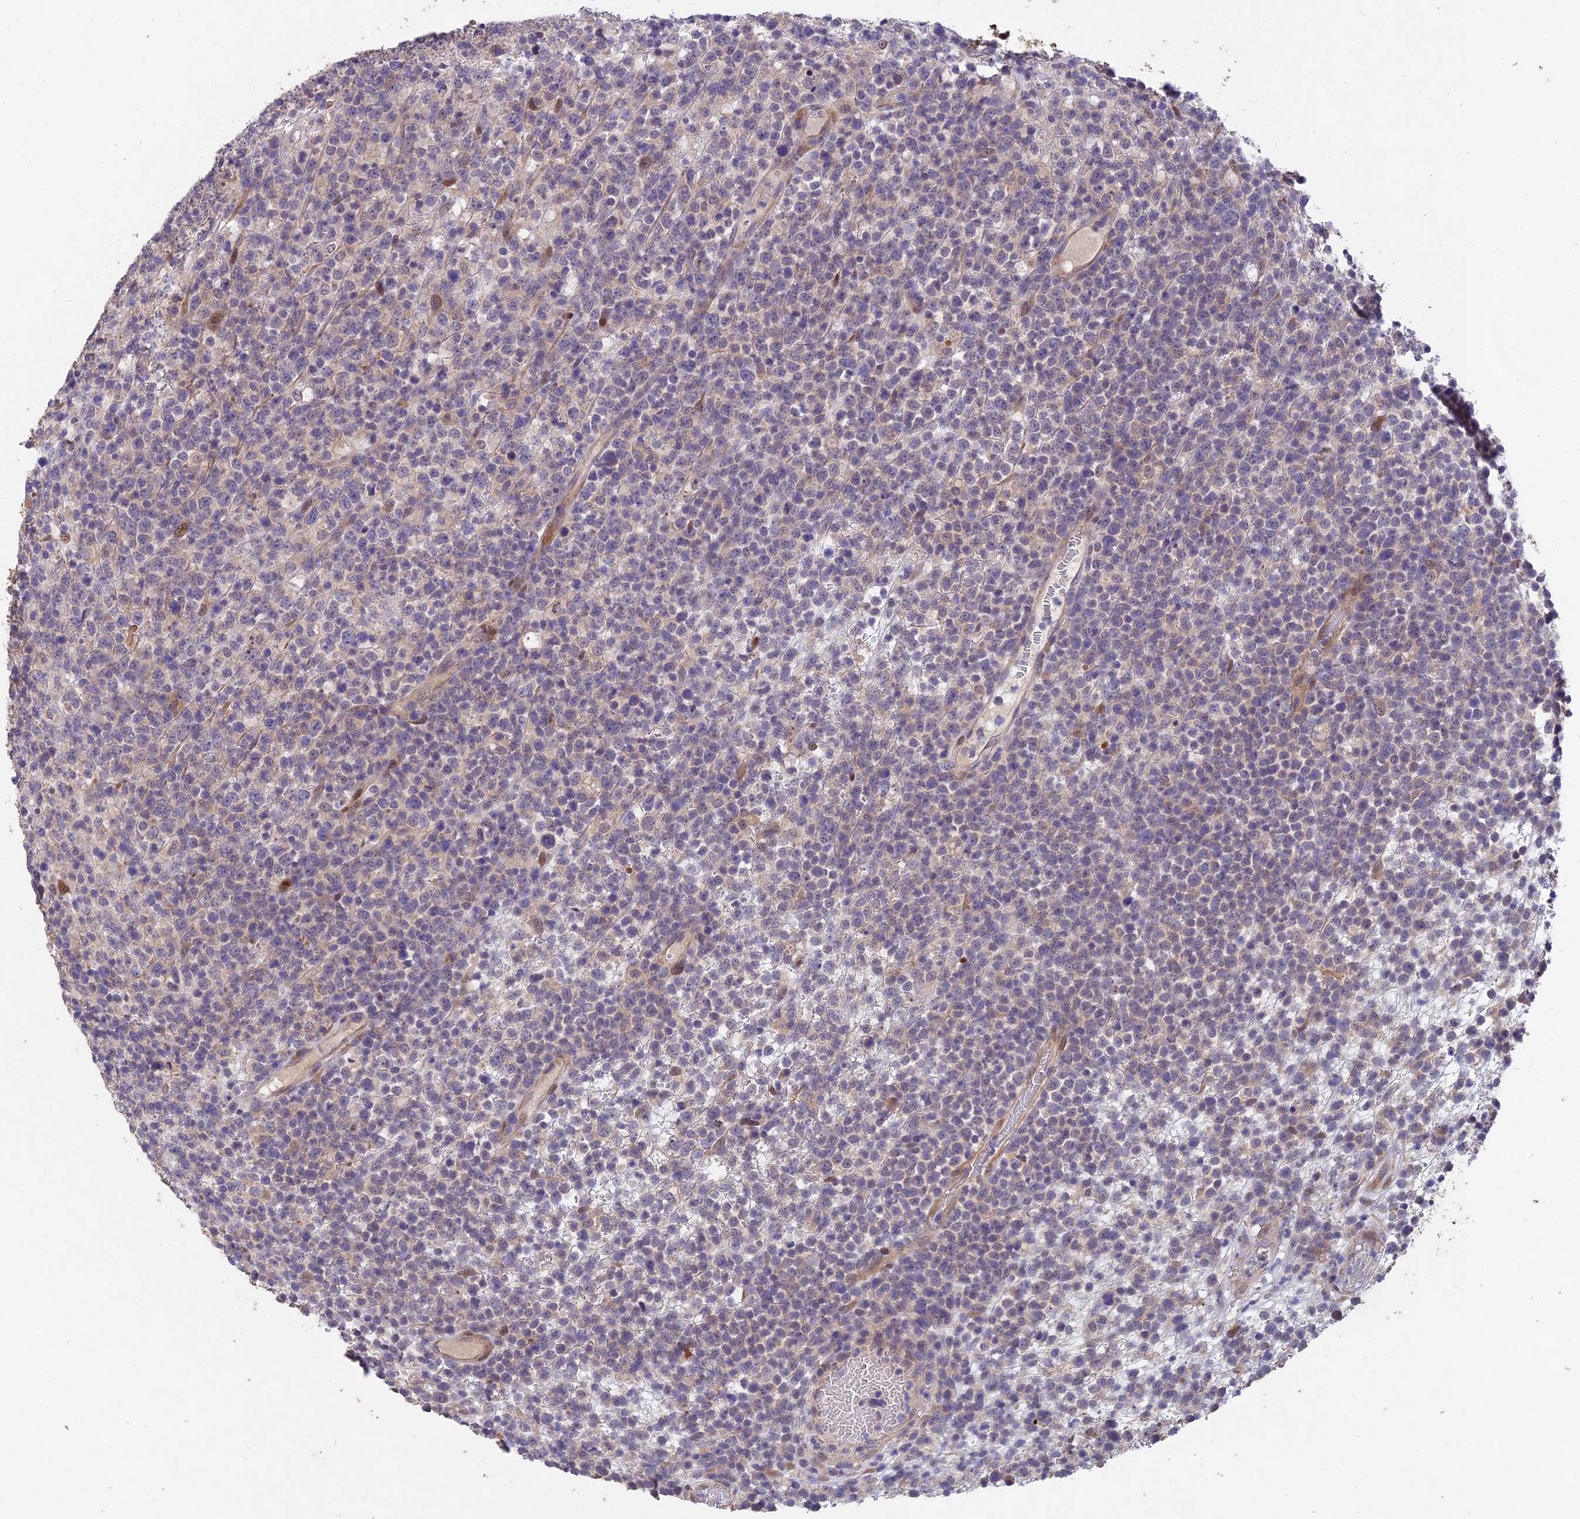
{"staining": {"intensity": "moderate", "quantity": "<25%", "location": "cytoplasmic/membranous"}, "tissue": "lymphoma", "cell_type": "Tumor cells", "image_type": "cancer", "snomed": [{"axis": "morphology", "description": "Malignant lymphoma, non-Hodgkin's type, High grade"}, {"axis": "topography", "description": "Colon"}], "caption": "High-grade malignant lymphoma, non-Hodgkin's type stained for a protein (brown) reveals moderate cytoplasmic/membranous positive staining in about <25% of tumor cells.", "gene": "NSMCE1", "patient": {"sex": "female", "age": 53}}